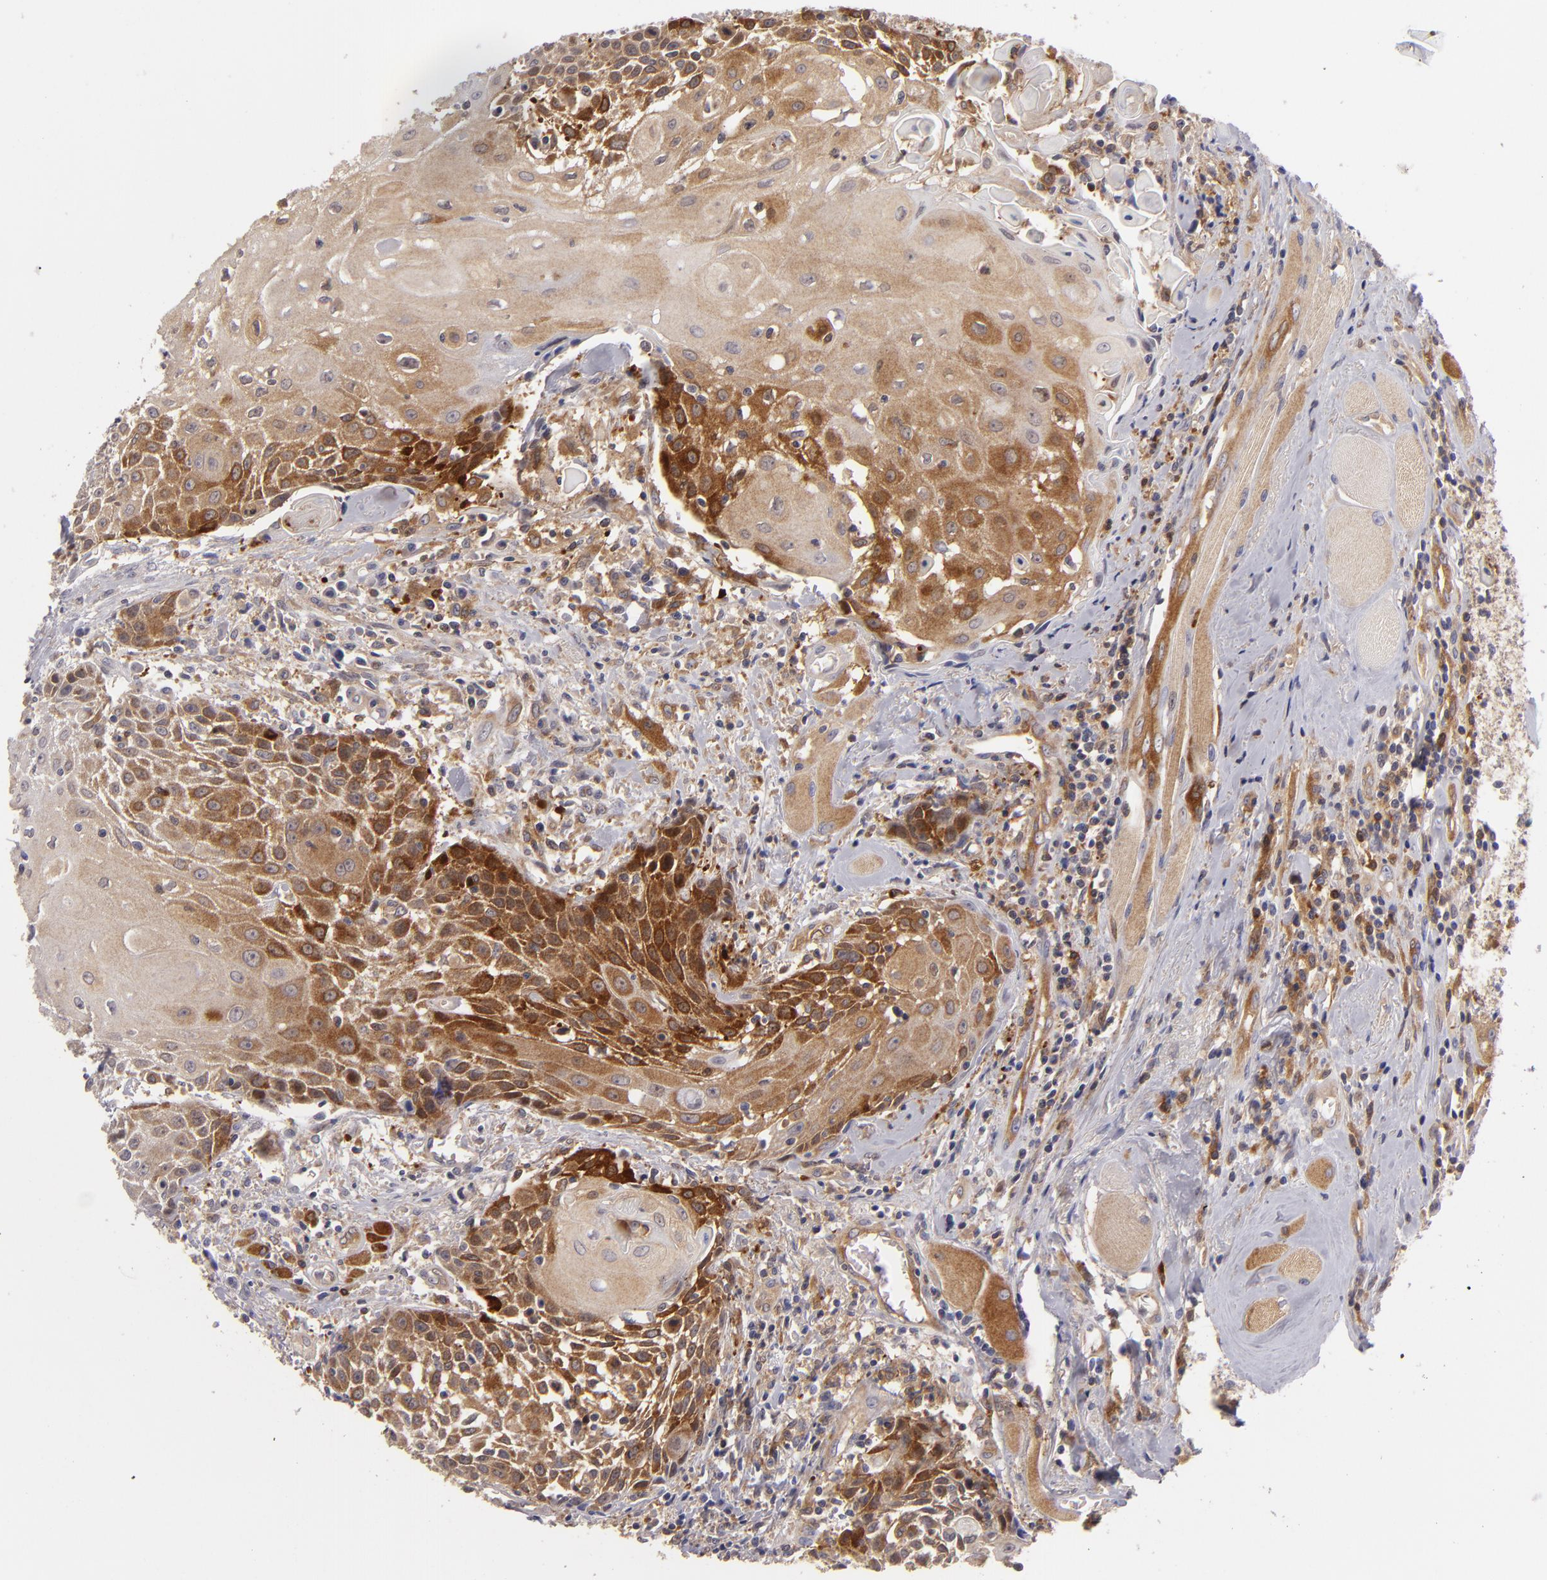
{"staining": {"intensity": "strong", "quantity": ">75%", "location": "cytoplasmic/membranous"}, "tissue": "head and neck cancer", "cell_type": "Tumor cells", "image_type": "cancer", "snomed": [{"axis": "morphology", "description": "Squamous cell carcinoma, NOS"}, {"axis": "topography", "description": "Oral tissue"}, {"axis": "topography", "description": "Head-Neck"}], "caption": "Head and neck cancer (squamous cell carcinoma) was stained to show a protein in brown. There is high levels of strong cytoplasmic/membranous positivity in about >75% of tumor cells. Using DAB (3,3'-diaminobenzidine) (brown) and hematoxylin (blue) stains, captured at high magnification using brightfield microscopy.", "gene": "MMP10", "patient": {"sex": "female", "age": 82}}